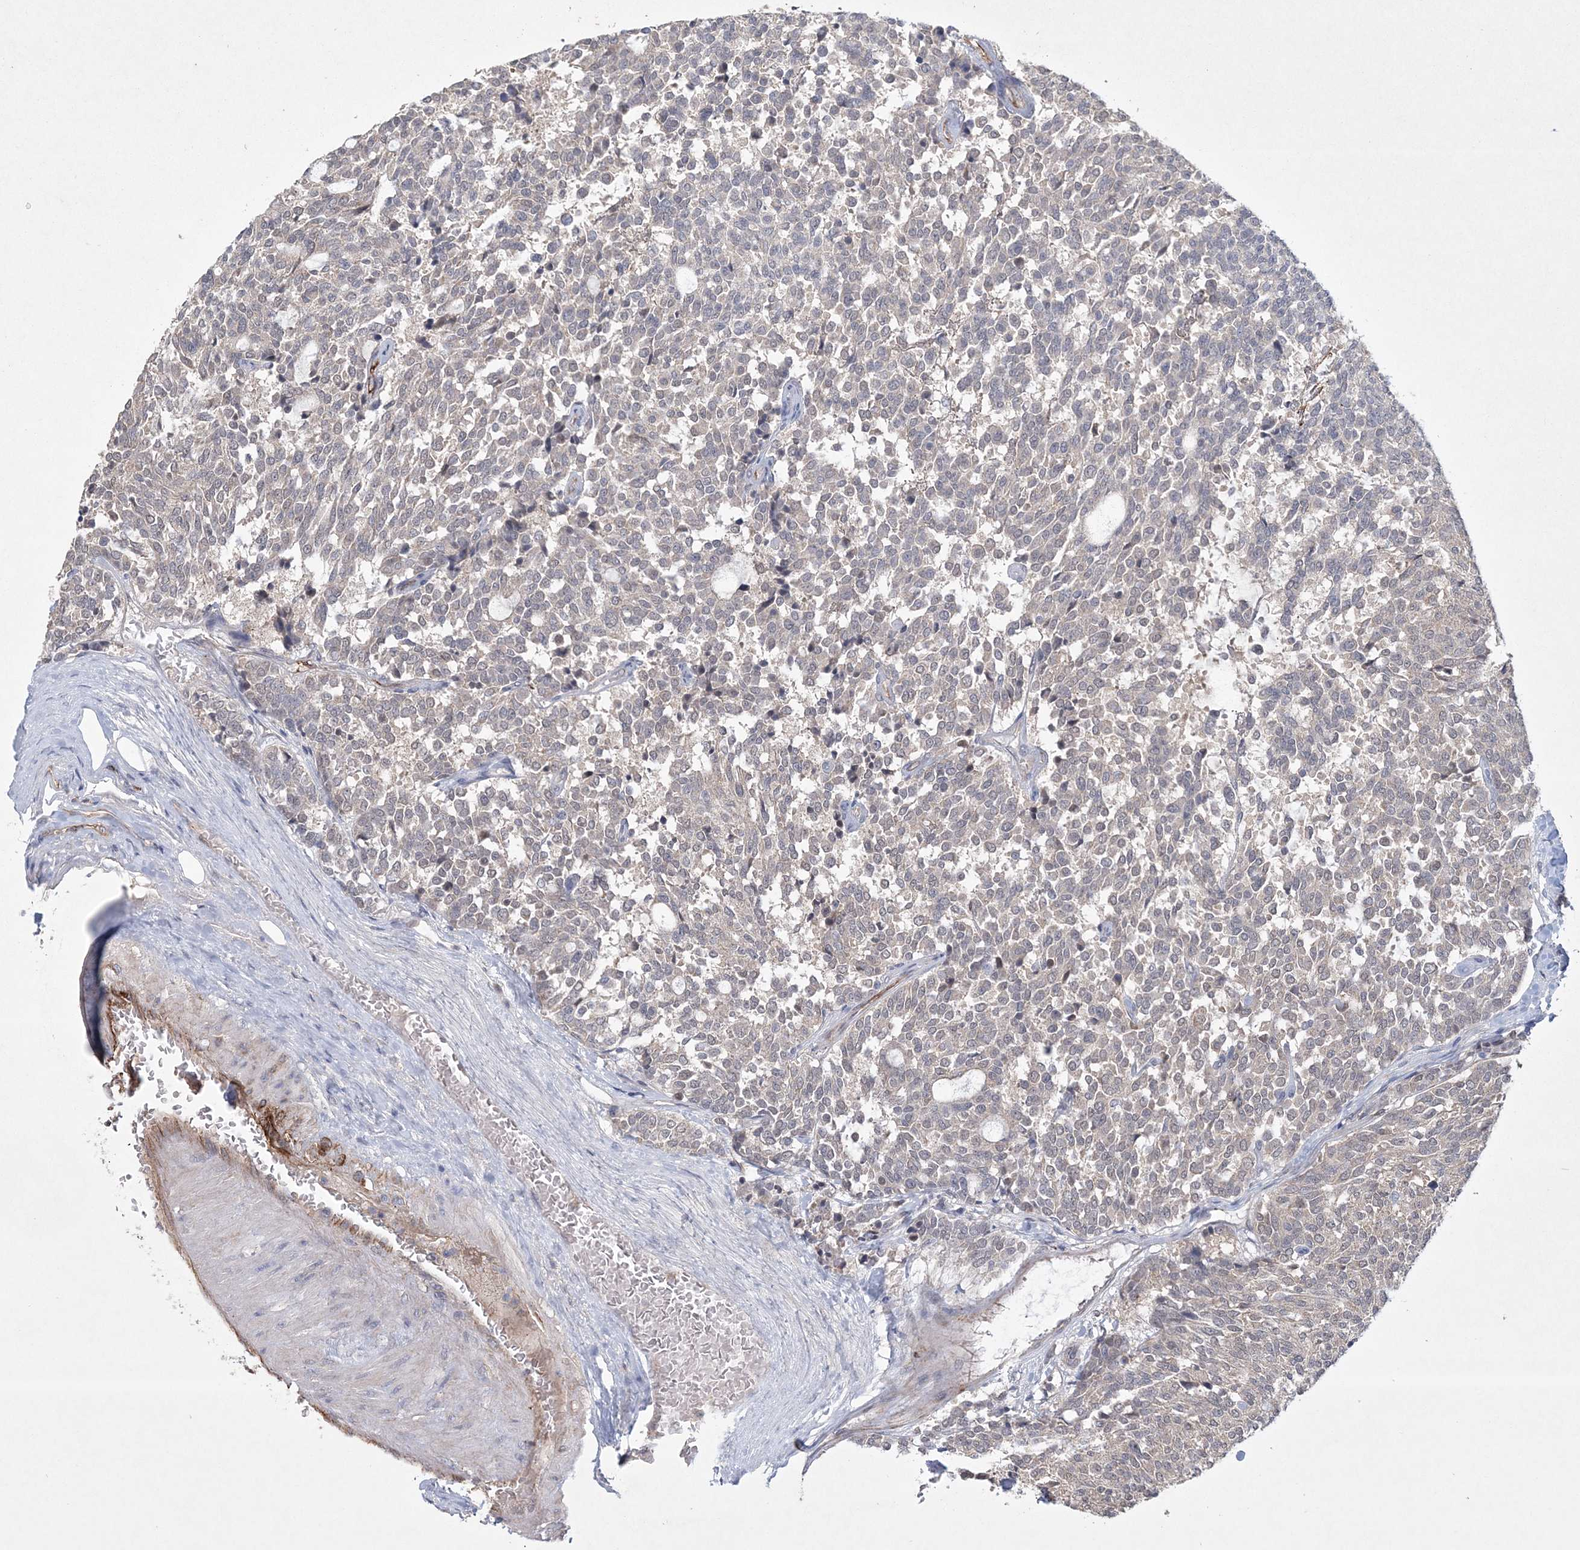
{"staining": {"intensity": "negative", "quantity": "none", "location": "none"}, "tissue": "carcinoid", "cell_type": "Tumor cells", "image_type": "cancer", "snomed": [{"axis": "morphology", "description": "Carcinoid, malignant, NOS"}, {"axis": "topography", "description": "Pancreas"}], "caption": "Protein analysis of carcinoid exhibits no significant positivity in tumor cells. Nuclei are stained in blue.", "gene": "DPCD", "patient": {"sex": "female", "age": 54}}